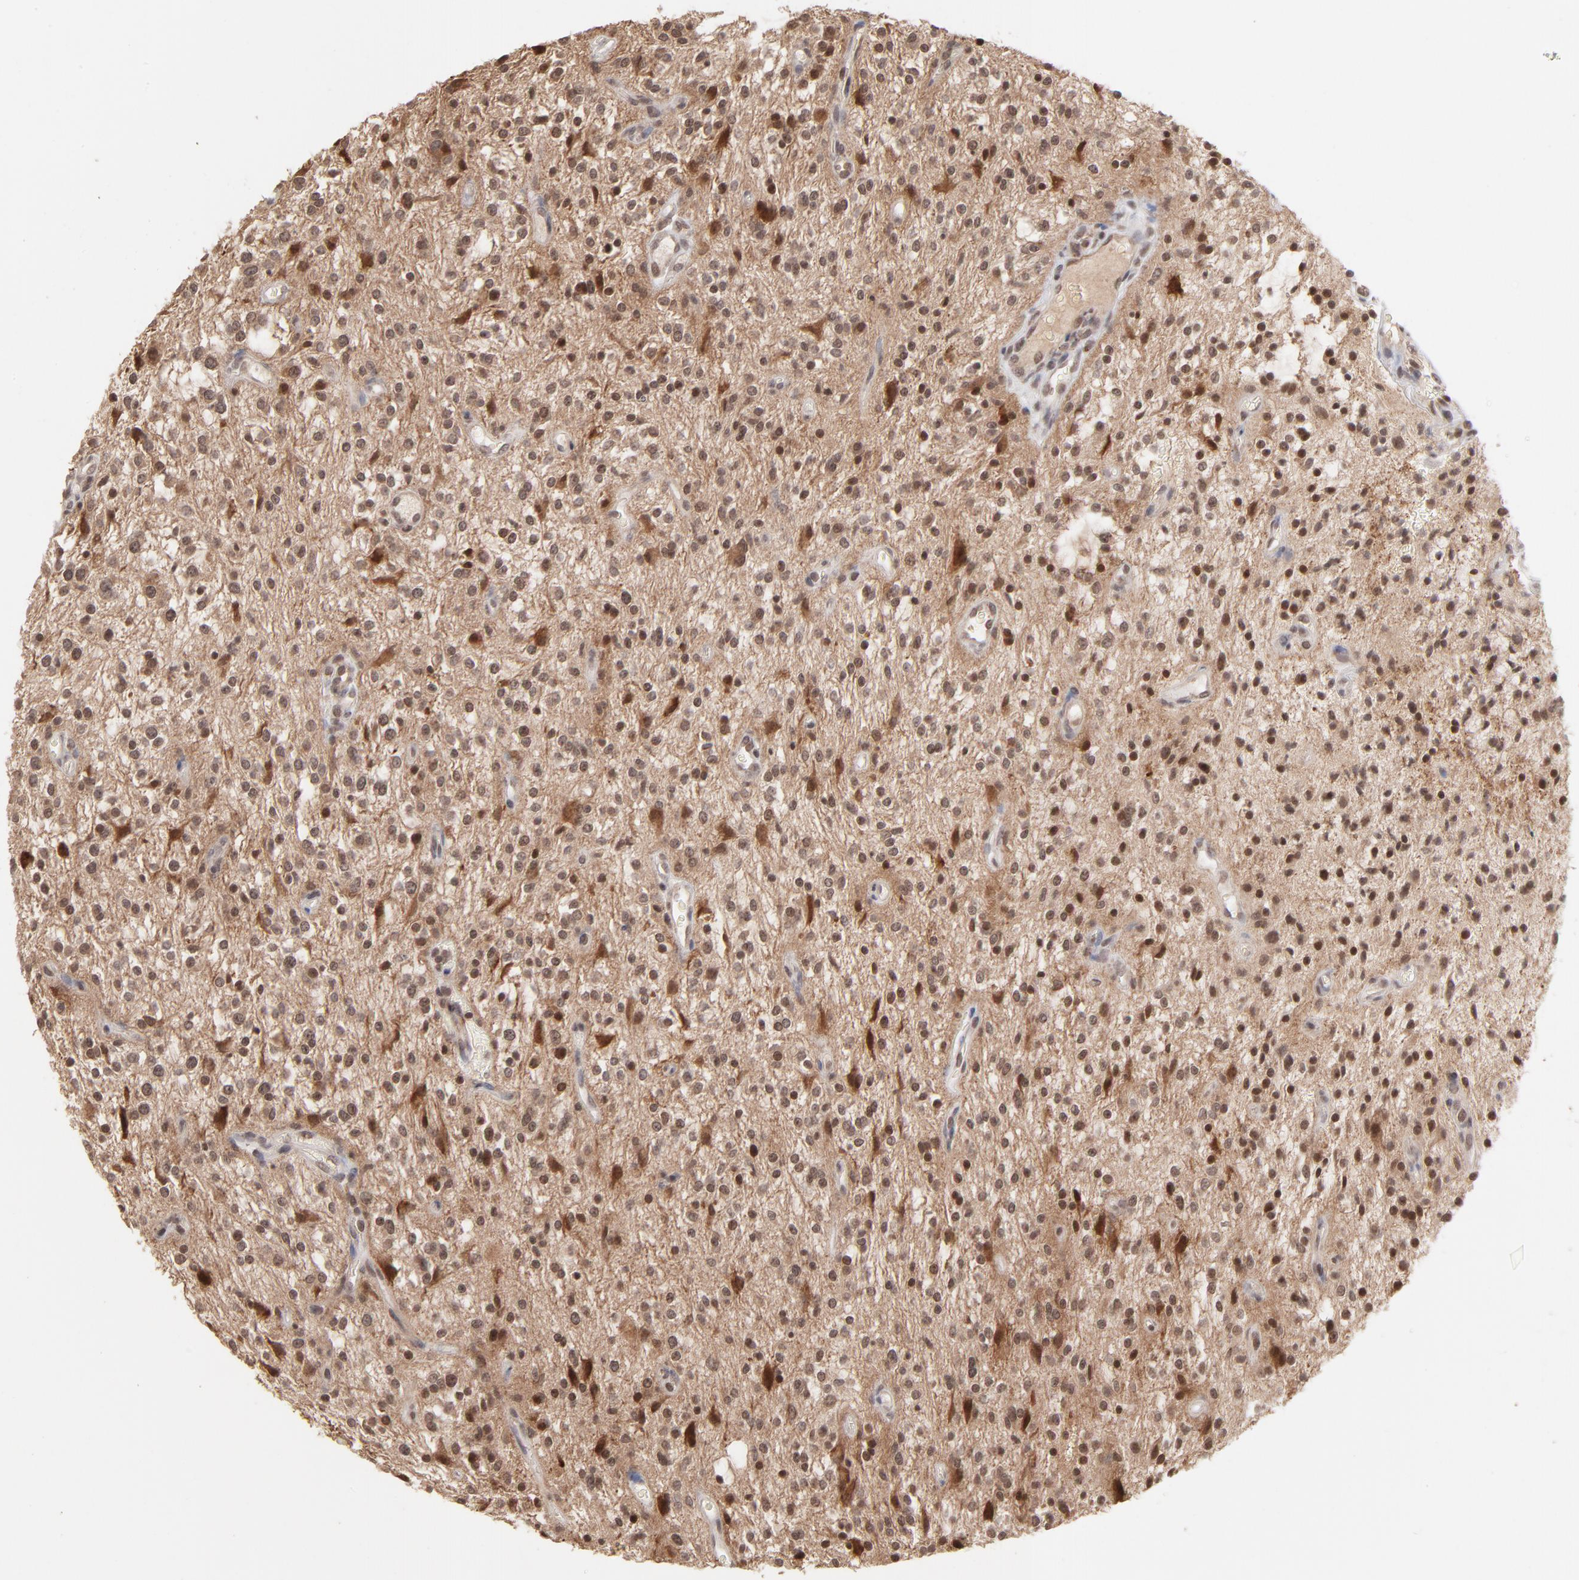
{"staining": {"intensity": "strong", "quantity": ">75%", "location": "nuclear"}, "tissue": "glioma", "cell_type": "Tumor cells", "image_type": "cancer", "snomed": [{"axis": "morphology", "description": "Glioma, malignant, NOS"}, {"axis": "topography", "description": "Cerebellum"}], "caption": "There is high levels of strong nuclear positivity in tumor cells of glioma (malignant), as demonstrated by immunohistochemical staining (brown color).", "gene": "ARIH1", "patient": {"sex": "female", "age": 10}}